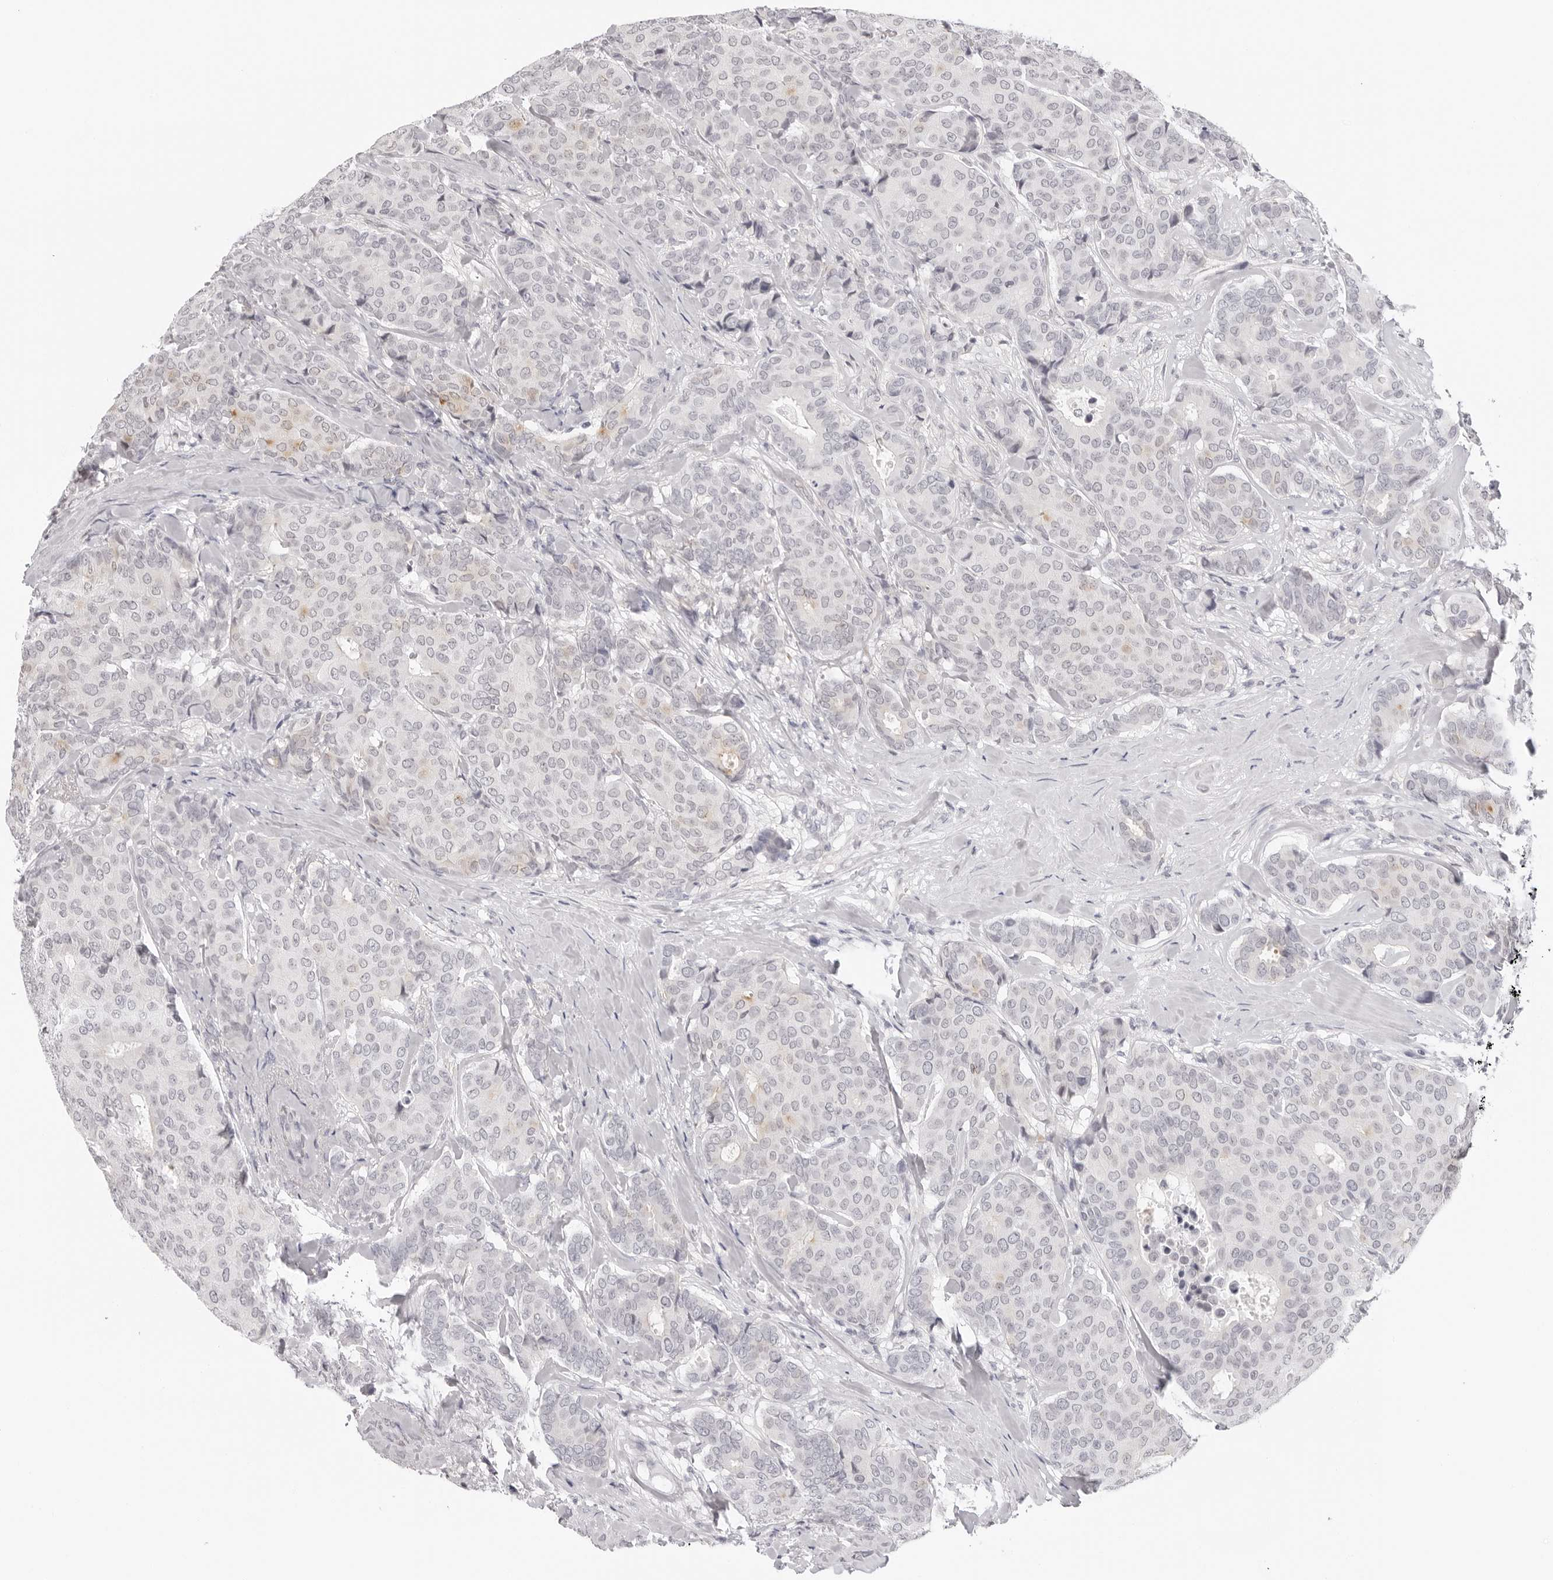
{"staining": {"intensity": "negative", "quantity": "none", "location": "none"}, "tissue": "breast cancer", "cell_type": "Tumor cells", "image_type": "cancer", "snomed": [{"axis": "morphology", "description": "Duct carcinoma"}, {"axis": "topography", "description": "Breast"}], "caption": "High magnification brightfield microscopy of breast invasive ductal carcinoma stained with DAB (brown) and counterstained with hematoxylin (blue): tumor cells show no significant positivity. (Stains: DAB (3,3'-diaminobenzidine) IHC with hematoxylin counter stain, Microscopy: brightfield microscopy at high magnification).", "gene": "STRADB", "patient": {"sex": "female", "age": 75}}